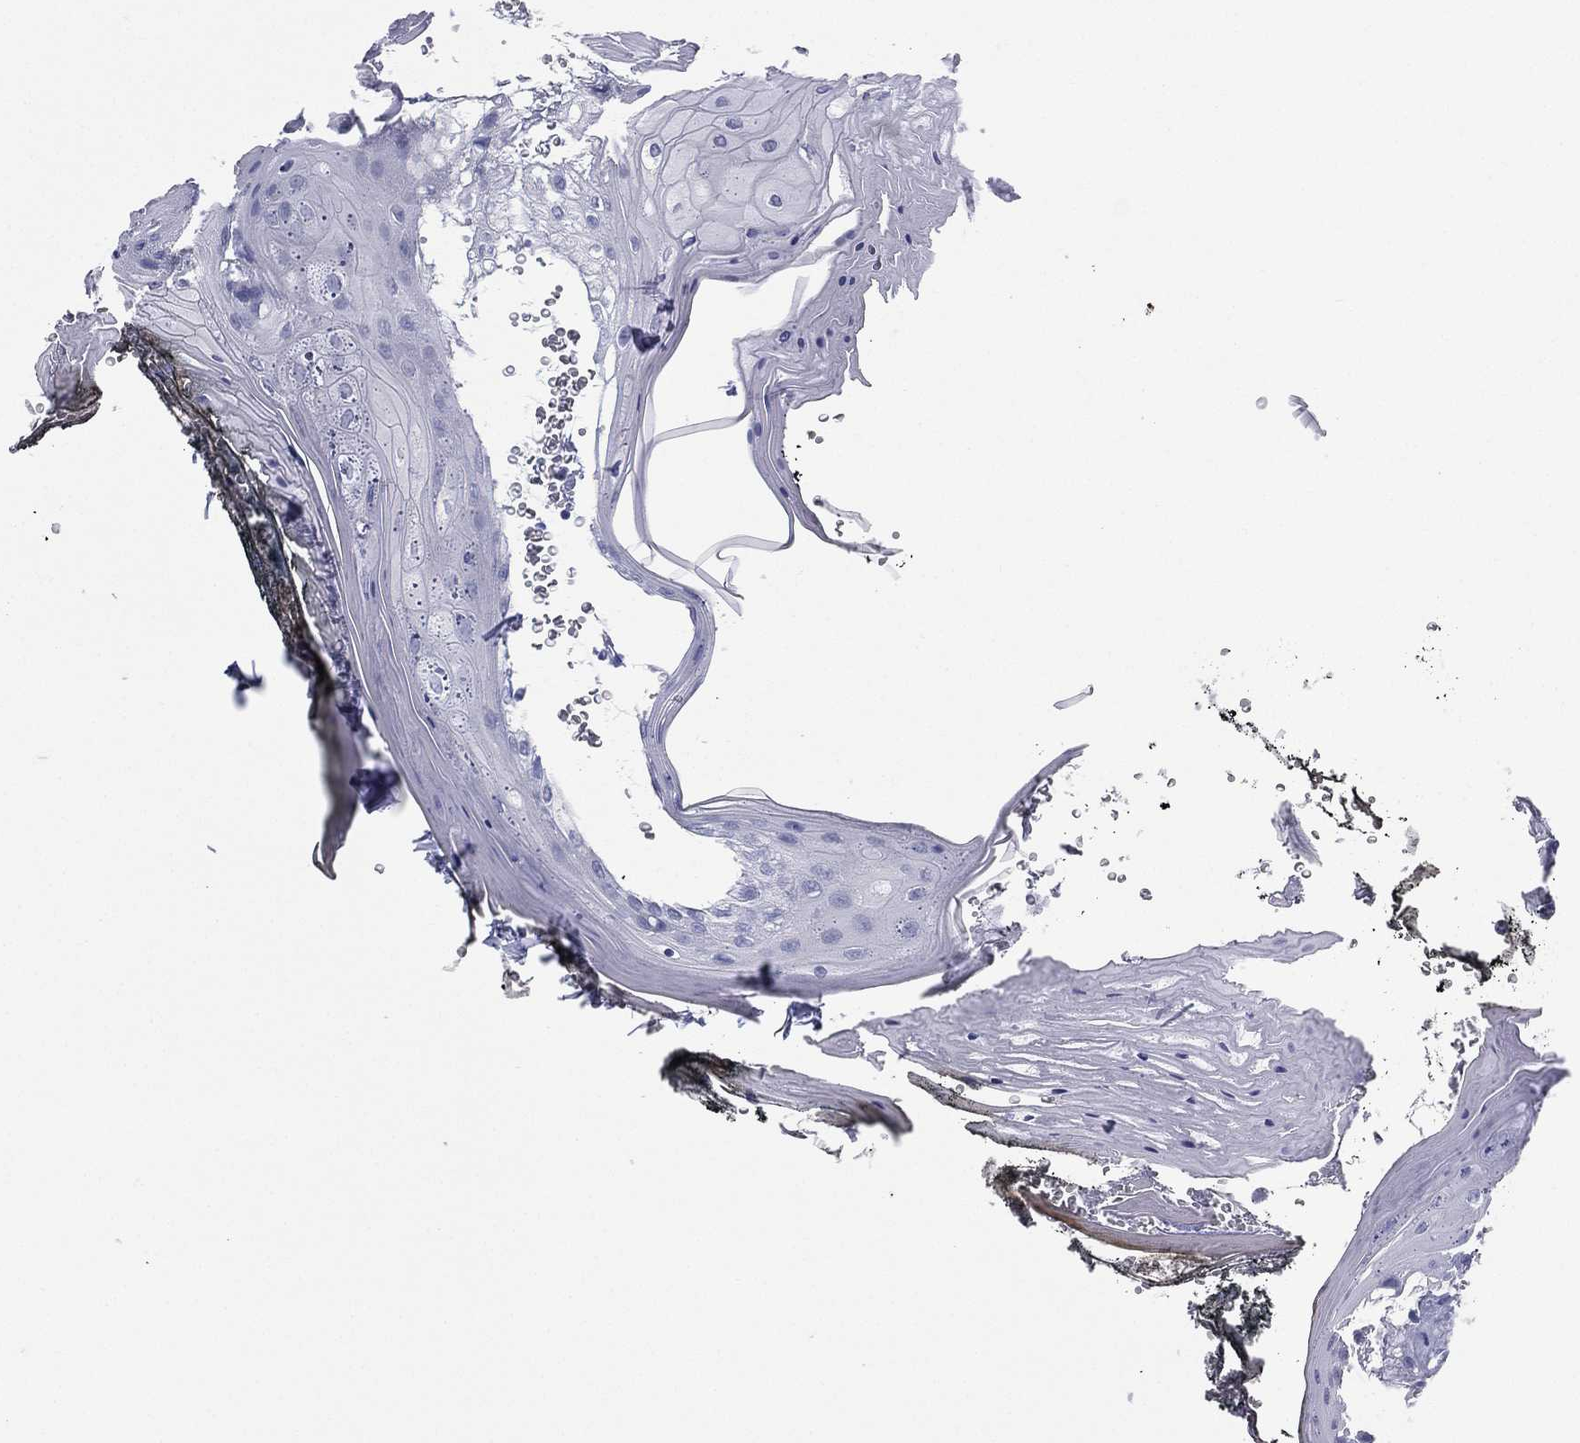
{"staining": {"intensity": "negative", "quantity": "none", "location": "none"}, "tissue": "oral mucosa", "cell_type": "Squamous epithelial cells", "image_type": "normal", "snomed": [{"axis": "morphology", "description": "Normal tissue, NOS"}, {"axis": "morphology", "description": "Squamous cell carcinoma, NOS"}, {"axis": "topography", "description": "Oral tissue"}, {"axis": "topography", "description": "Head-Neck"}], "caption": "IHC of normal oral mucosa displays no expression in squamous epithelial cells.", "gene": "FCER2", "patient": {"sex": "male", "age": 65}}